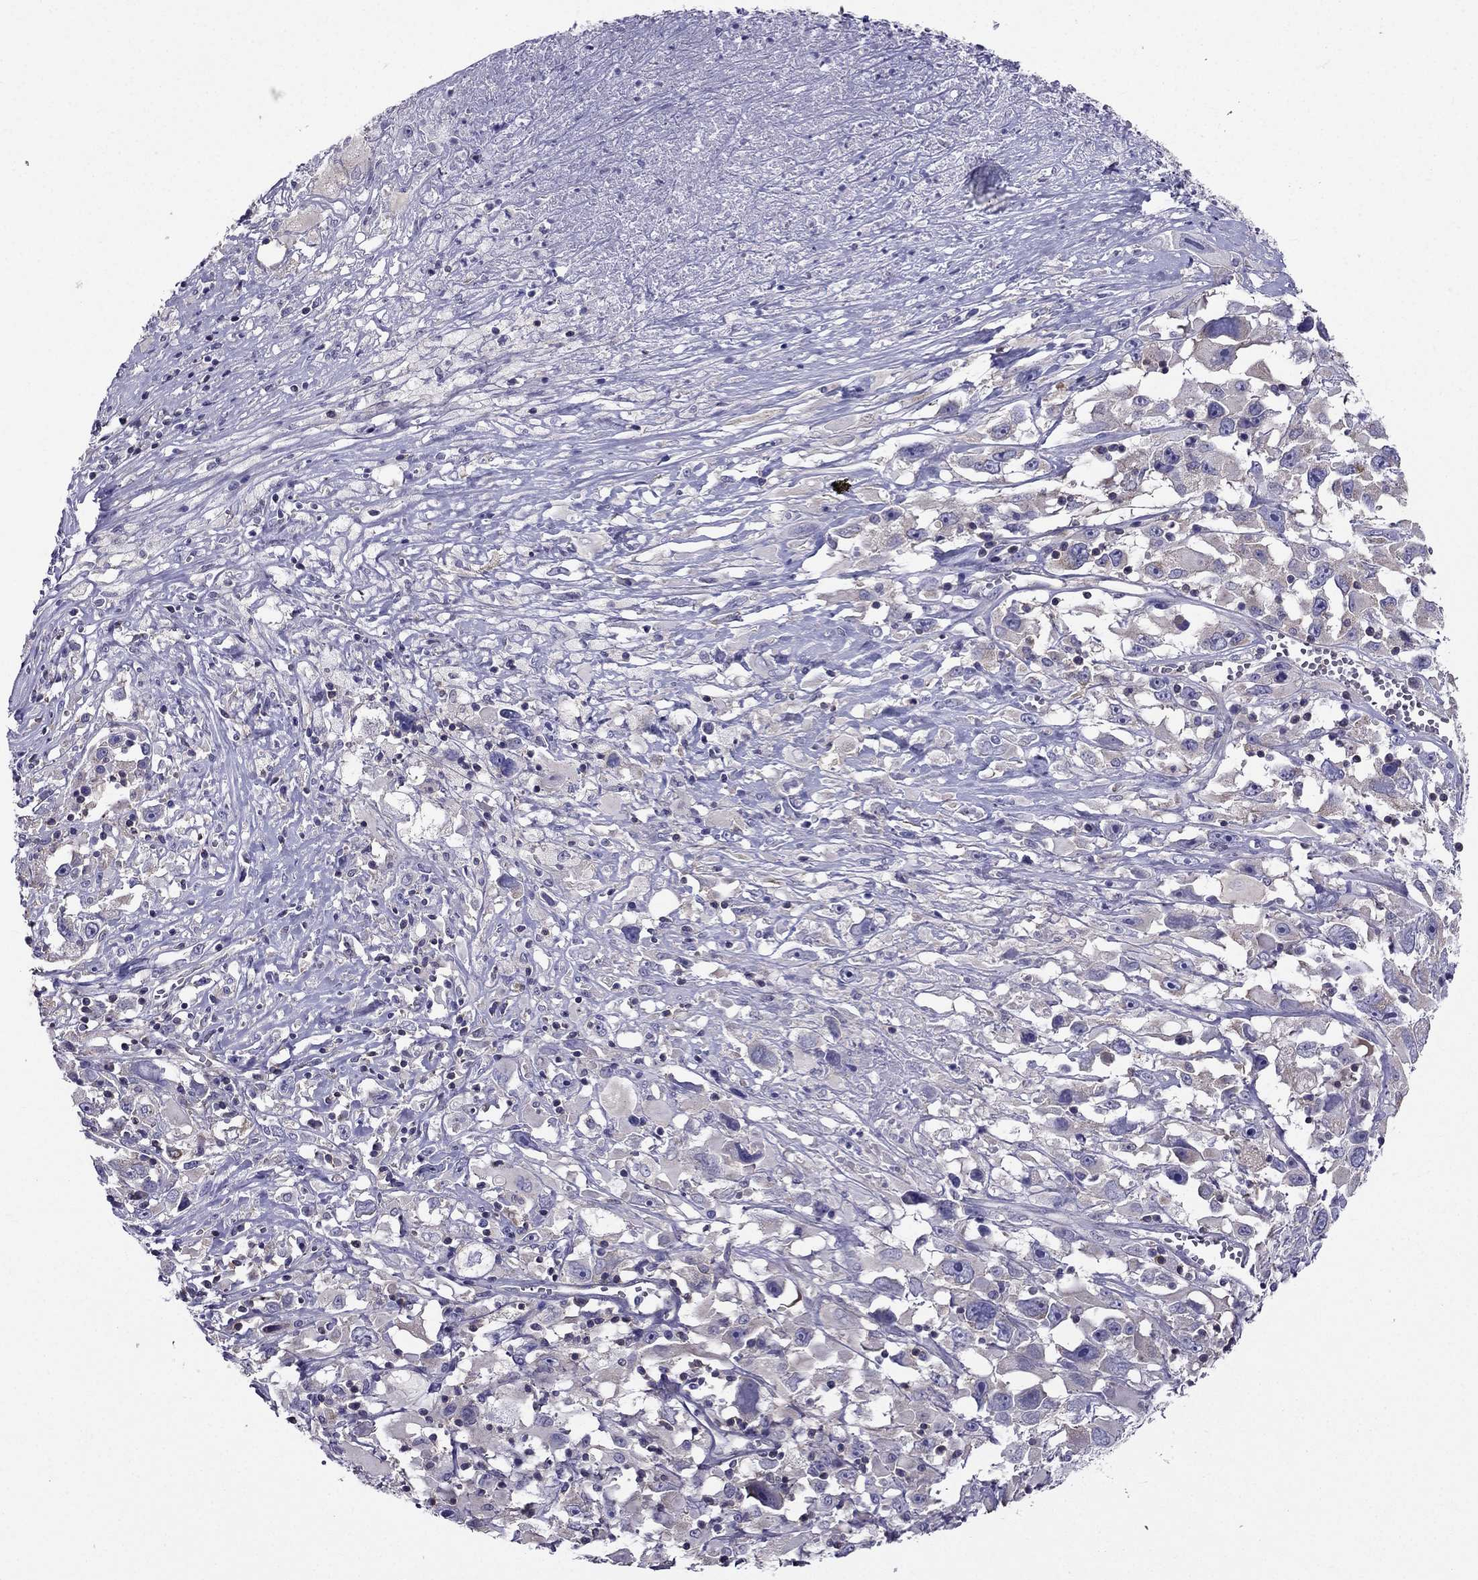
{"staining": {"intensity": "negative", "quantity": "none", "location": "none"}, "tissue": "melanoma", "cell_type": "Tumor cells", "image_type": "cancer", "snomed": [{"axis": "morphology", "description": "Malignant melanoma, Metastatic site"}, {"axis": "topography", "description": "Soft tissue"}], "caption": "This is an immunohistochemistry (IHC) micrograph of melanoma. There is no expression in tumor cells.", "gene": "AAK1", "patient": {"sex": "male", "age": 50}}